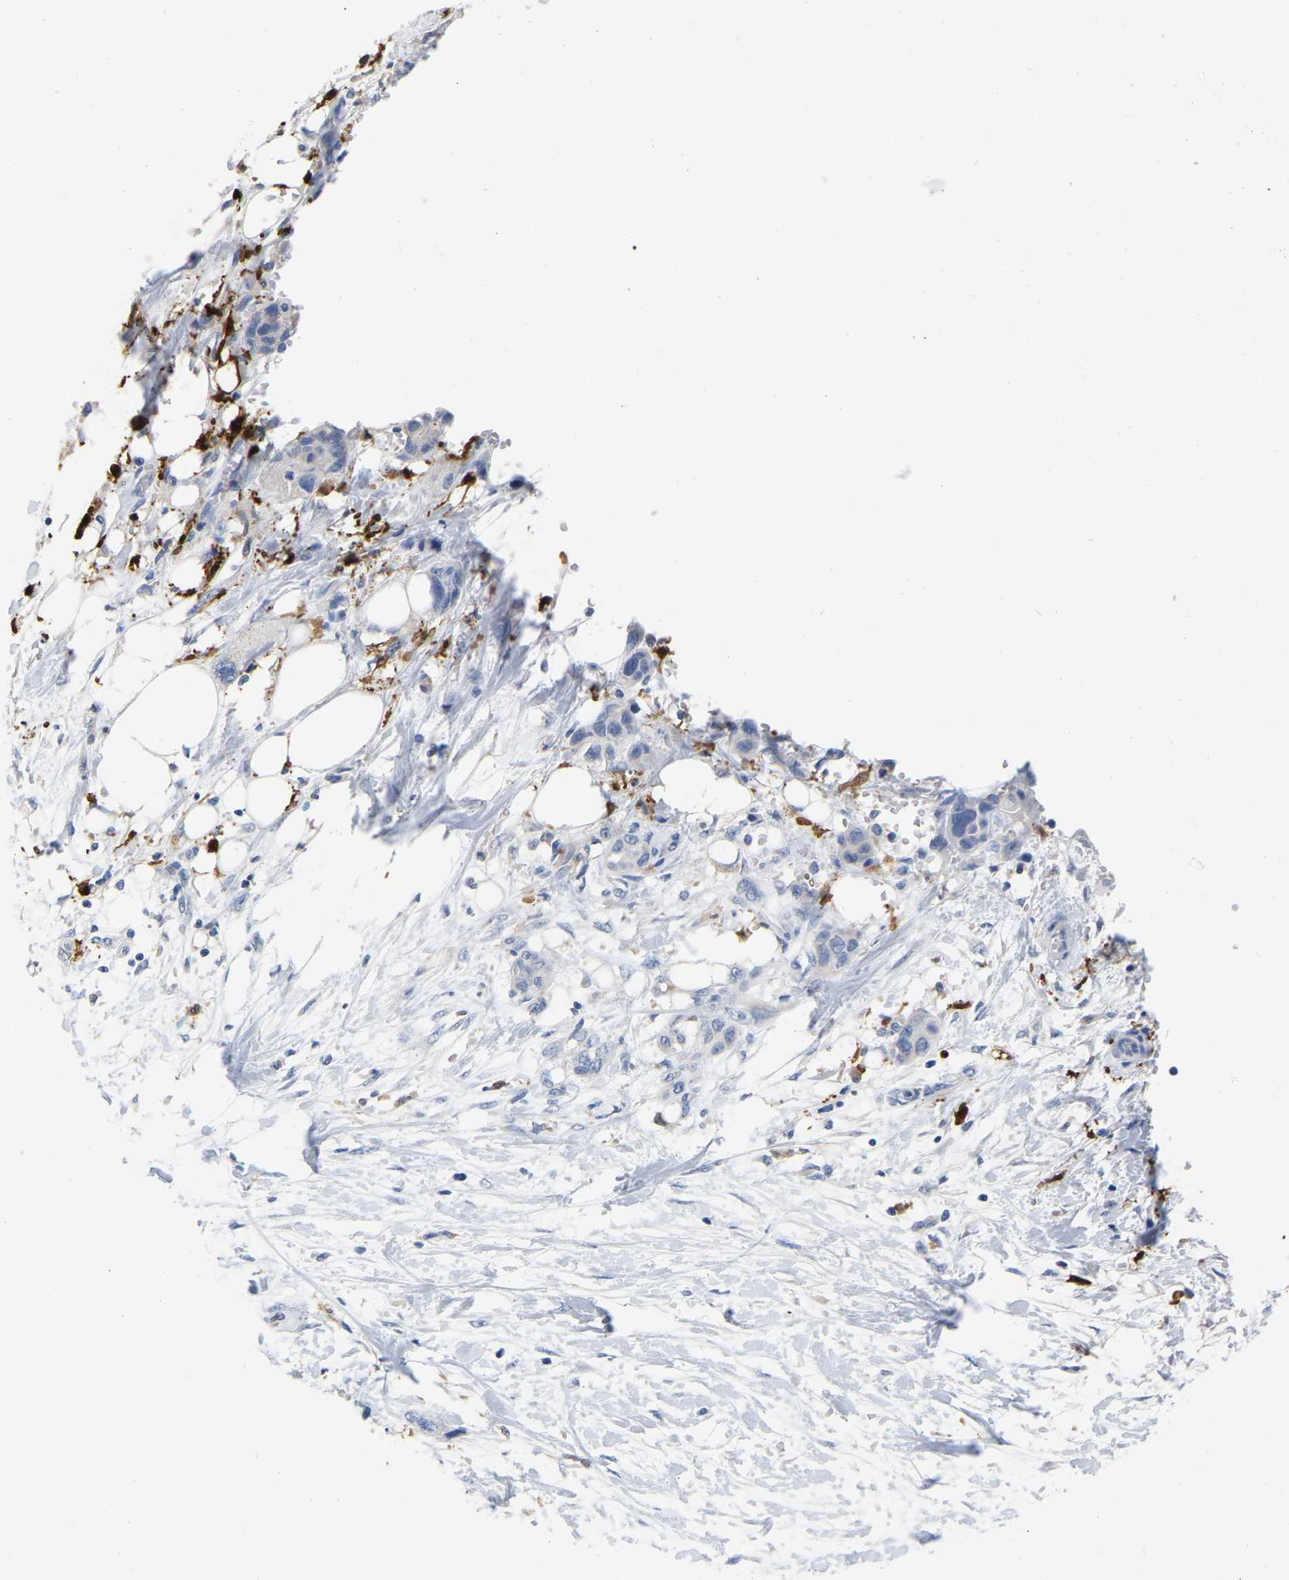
{"staining": {"intensity": "negative", "quantity": "none", "location": "none"}, "tissue": "pancreatic cancer", "cell_type": "Tumor cells", "image_type": "cancer", "snomed": [{"axis": "morphology", "description": "Adenocarcinoma, NOS"}, {"axis": "topography", "description": "Pancreas"}], "caption": "Immunohistochemistry of pancreatic cancer (adenocarcinoma) demonstrates no expression in tumor cells. (Immunohistochemistry, brightfield microscopy, high magnification).", "gene": "ULBP2", "patient": {"sex": "male", "age": 46}}